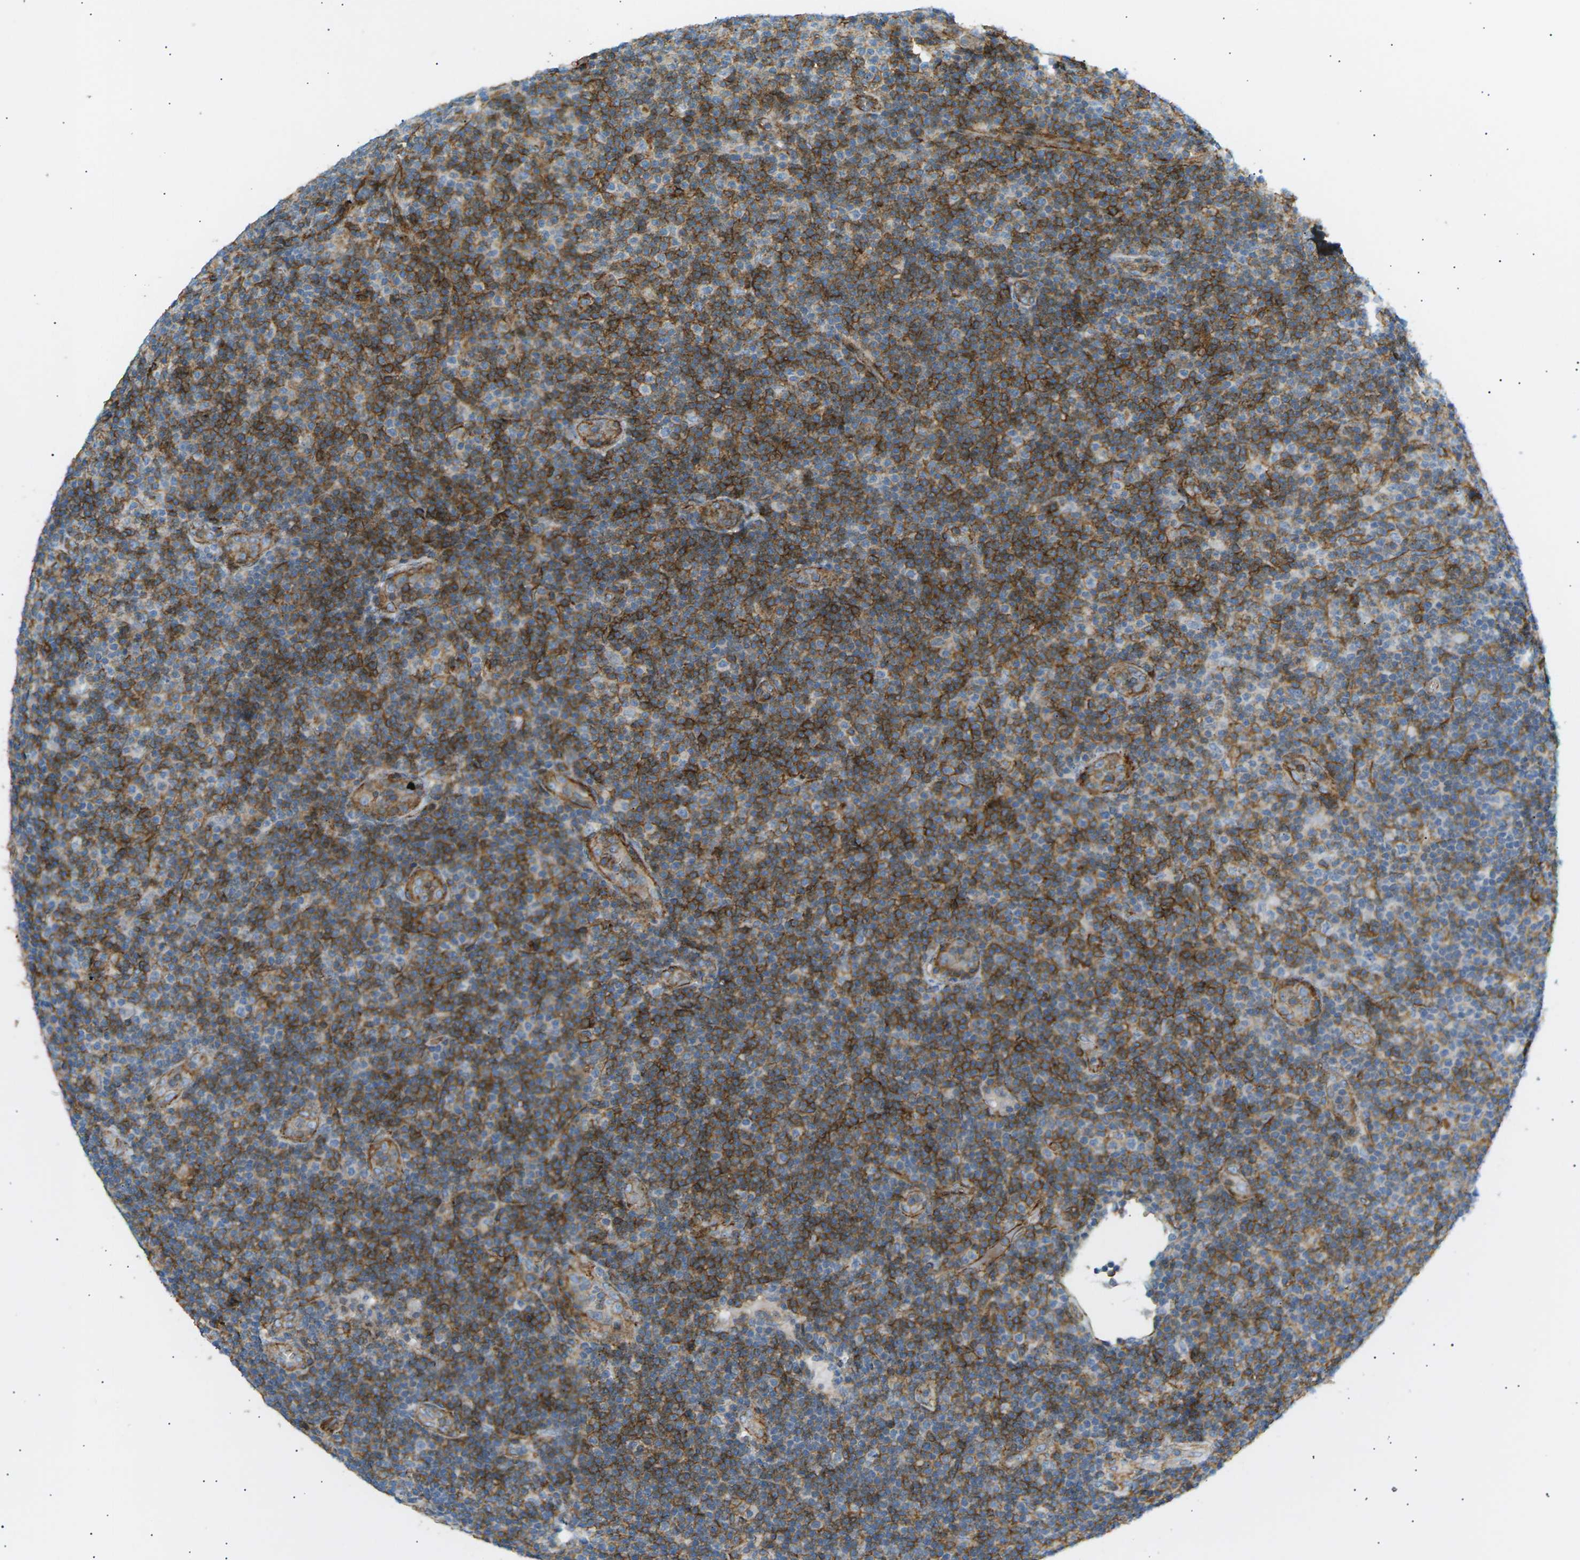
{"staining": {"intensity": "moderate", "quantity": "25%-75%", "location": "cytoplasmic/membranous"}, "tissue": "lymphoma", "cell_type": "Tumor cells", "image_type": "cancer", "snomed": [{"axis": "morphology", "description": "Malignant lymphoma, non-Hodgkin's type, Low grade"}, {"axis": "topography", "description": "Lymph node"}], "caption": "An immunohistochemistry histopathology image of tumor tissue is shown. Protein staining in brown labels moderate cytoplasmic/membranous positivity in lymphoma within tumor cells.", "gene": "ATP2B4", "patient": {"sex": "male", "age": 83}}